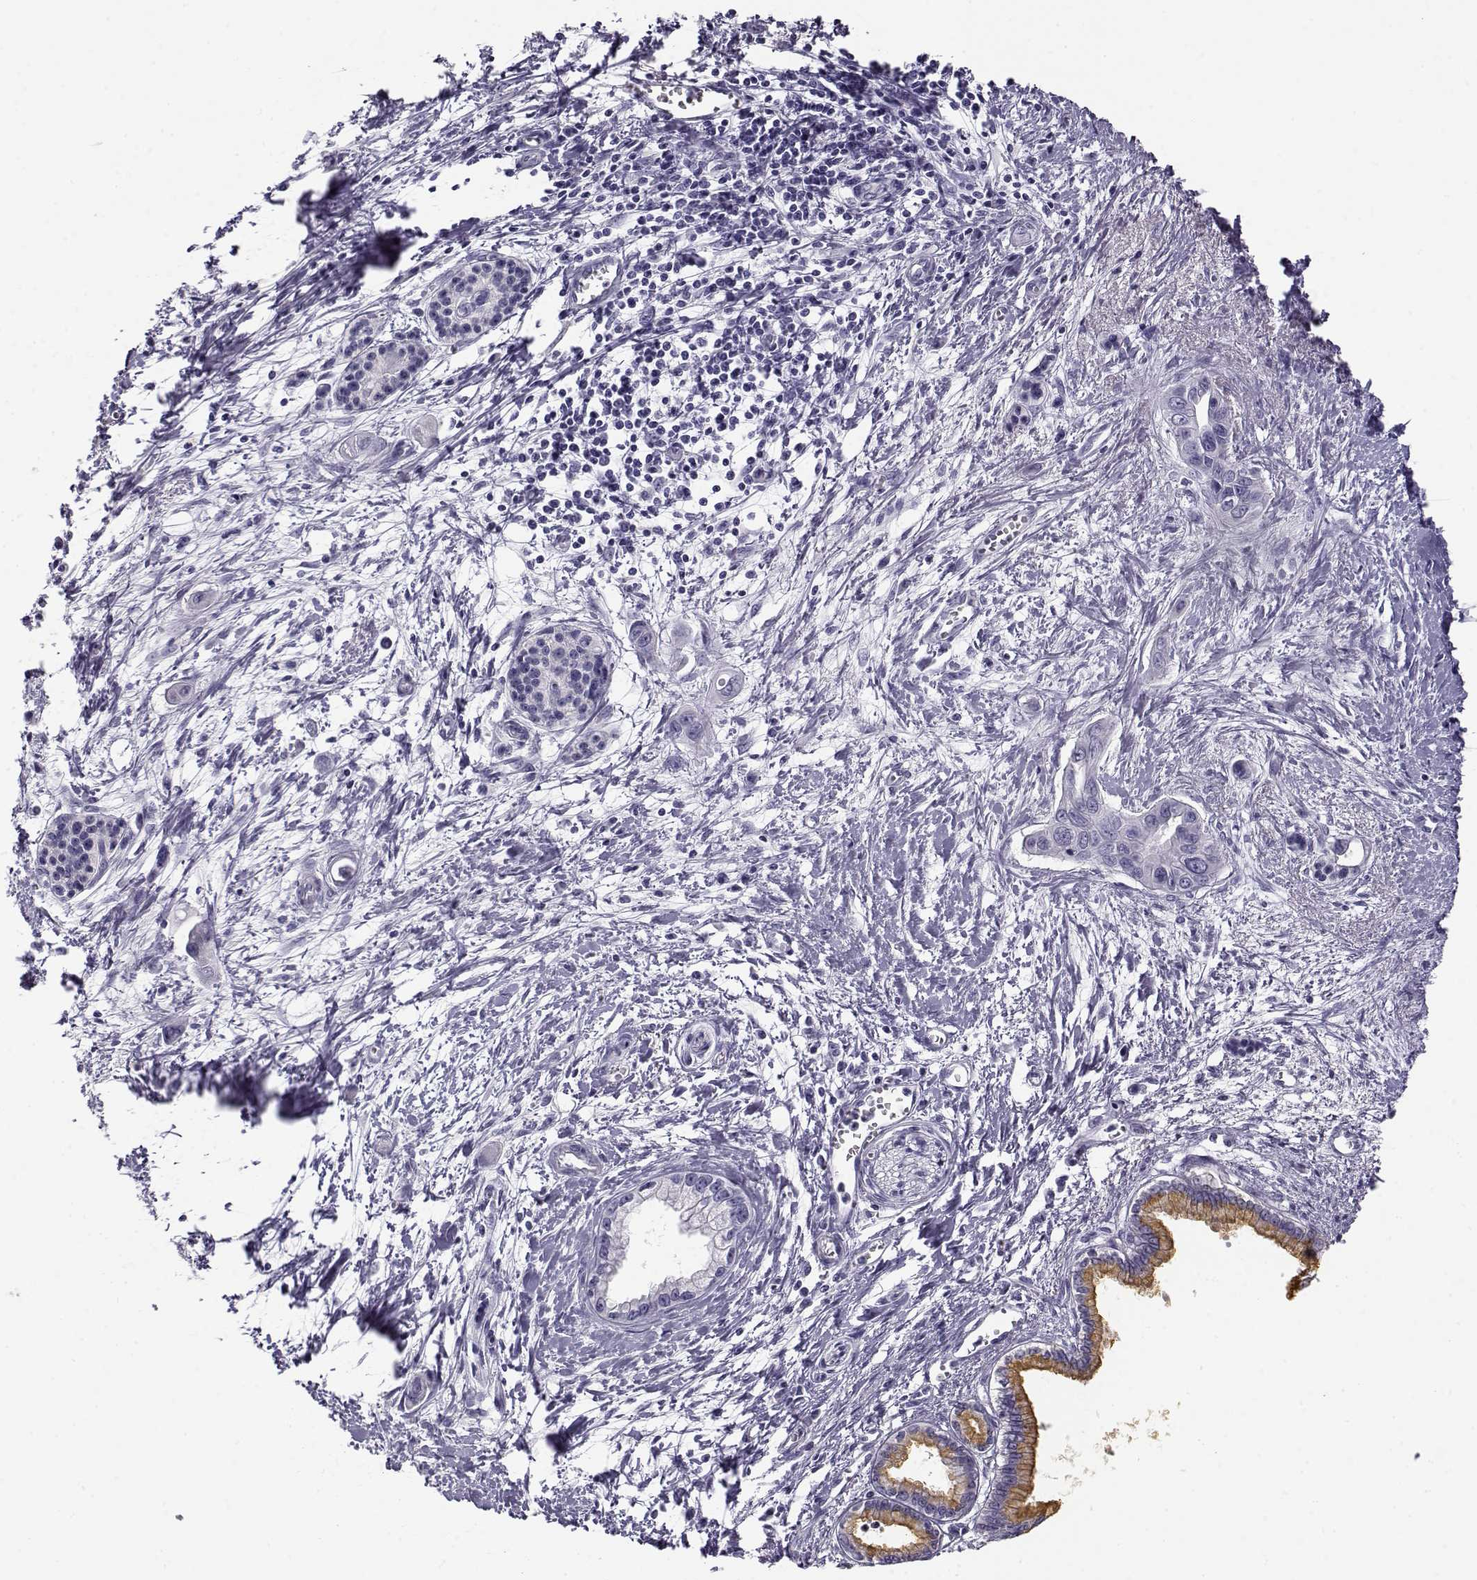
{"staining": {"intensity": "negative", "quantity": "none", "location": "none"}, "tissue": "pancreatic cancer", "cell_type": "Tumor cells", "image_type": "cancer", "snomed": [{"axis": "morphology", "description": "Adenocarcinoma, NOS"}, {"axis": "topography", "description": "Pancreas"}], "caption": "Immunohistochemical staining of pancreatic cancer (adenocarcinoma) displays no significant expression in tumor cells.", "gene": "CABS1", "patient": {"sex": "male", "age": 60}}